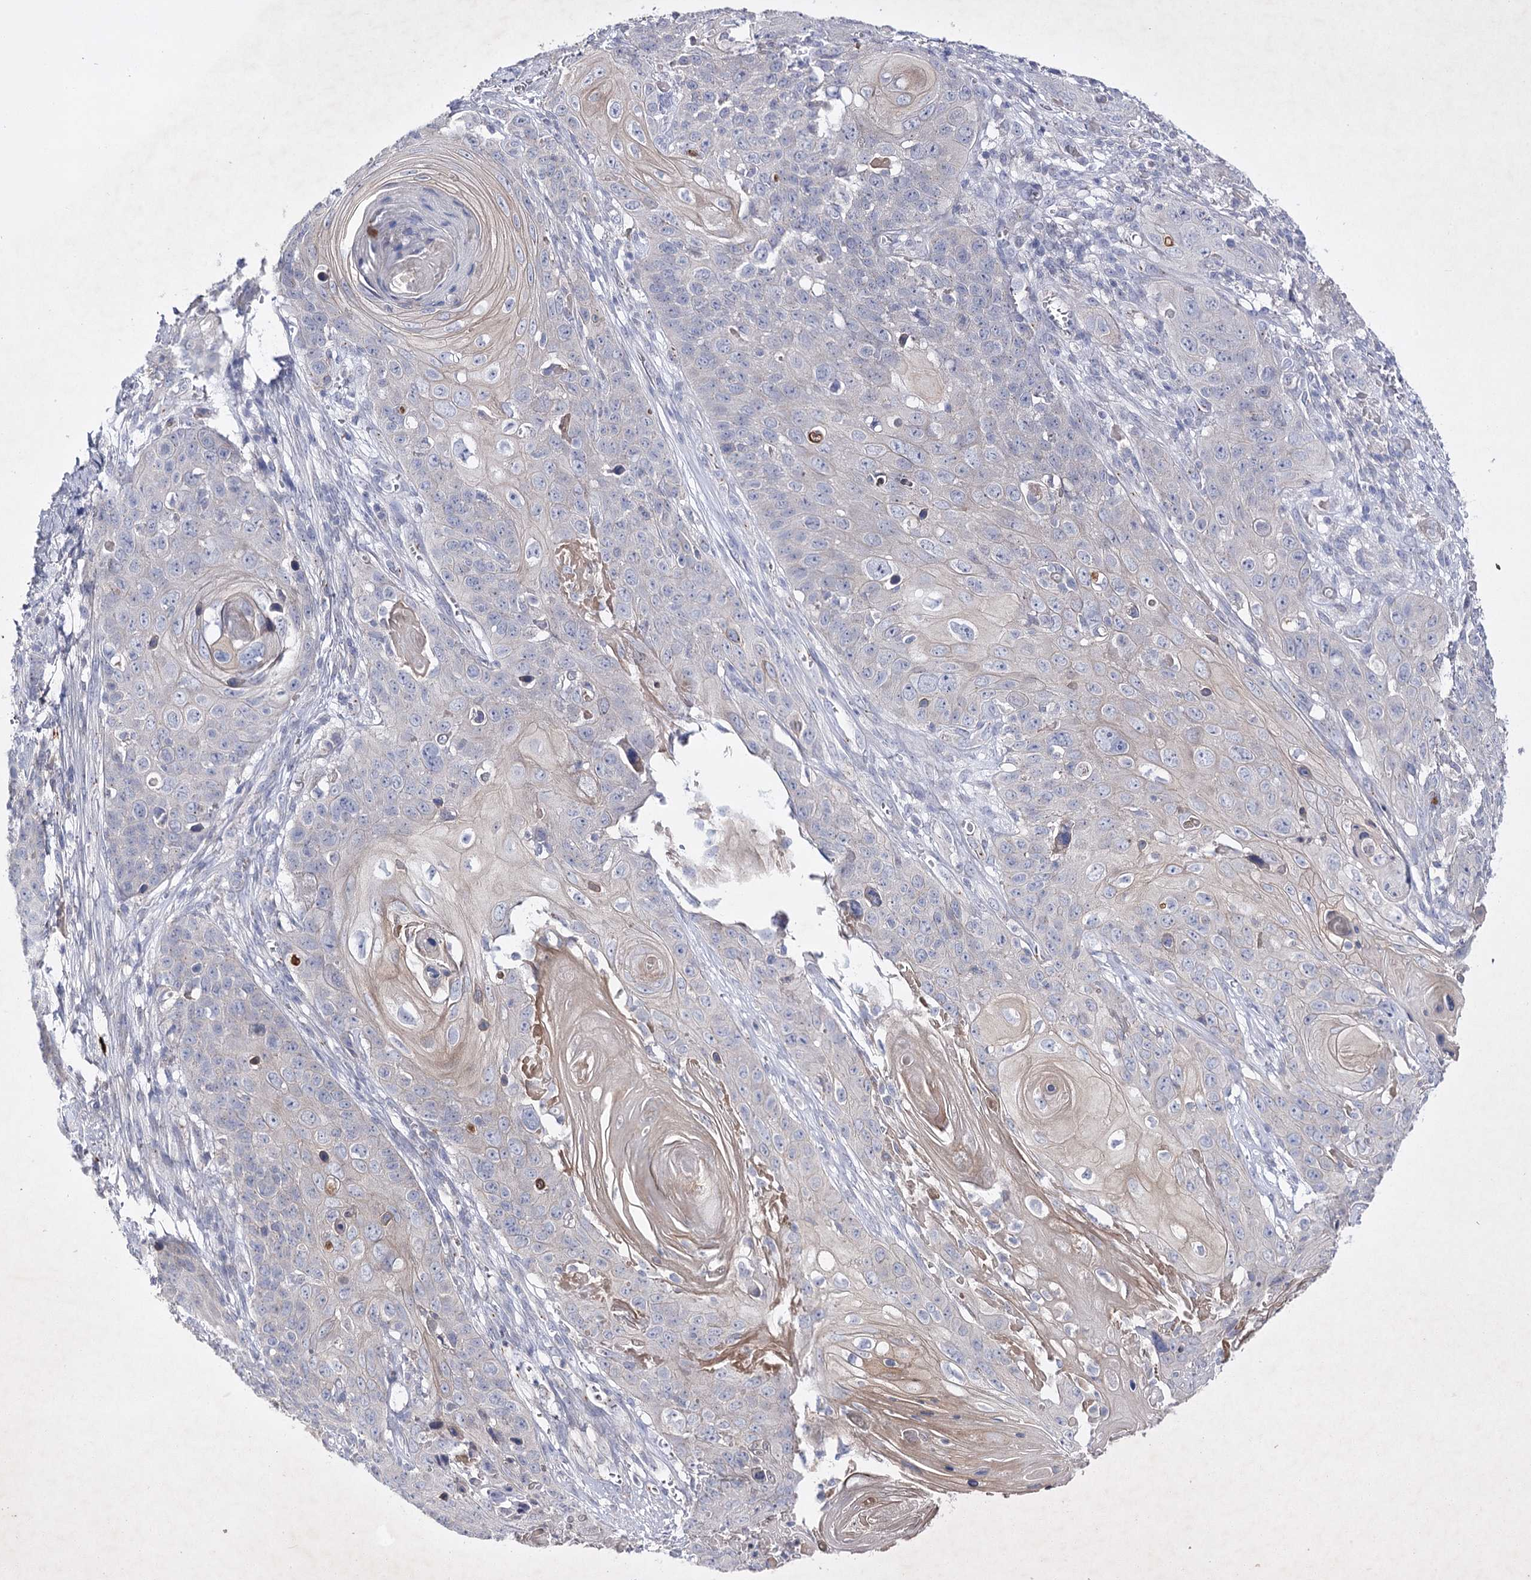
{"staining": {"intensity": "negative", "quantity": "none", "location": "none"}, "tissue": "skin cancer", "cell_type": "Tumor cells", "image_type": "cancer", "snomed": [{"axis": "morphology", "description": "Squamous cell carcinoma, NOS"}, {"axis": "topography", "description": "Skin"}], "caption": "Immunohistochemistry histopathology image of human skin cancer (squamous cell carcinoma) stained for a protein (brown), which displays no staining in tumor cells.", "gene": "COX15", "patient": {"sex": "male", "age": 55}}